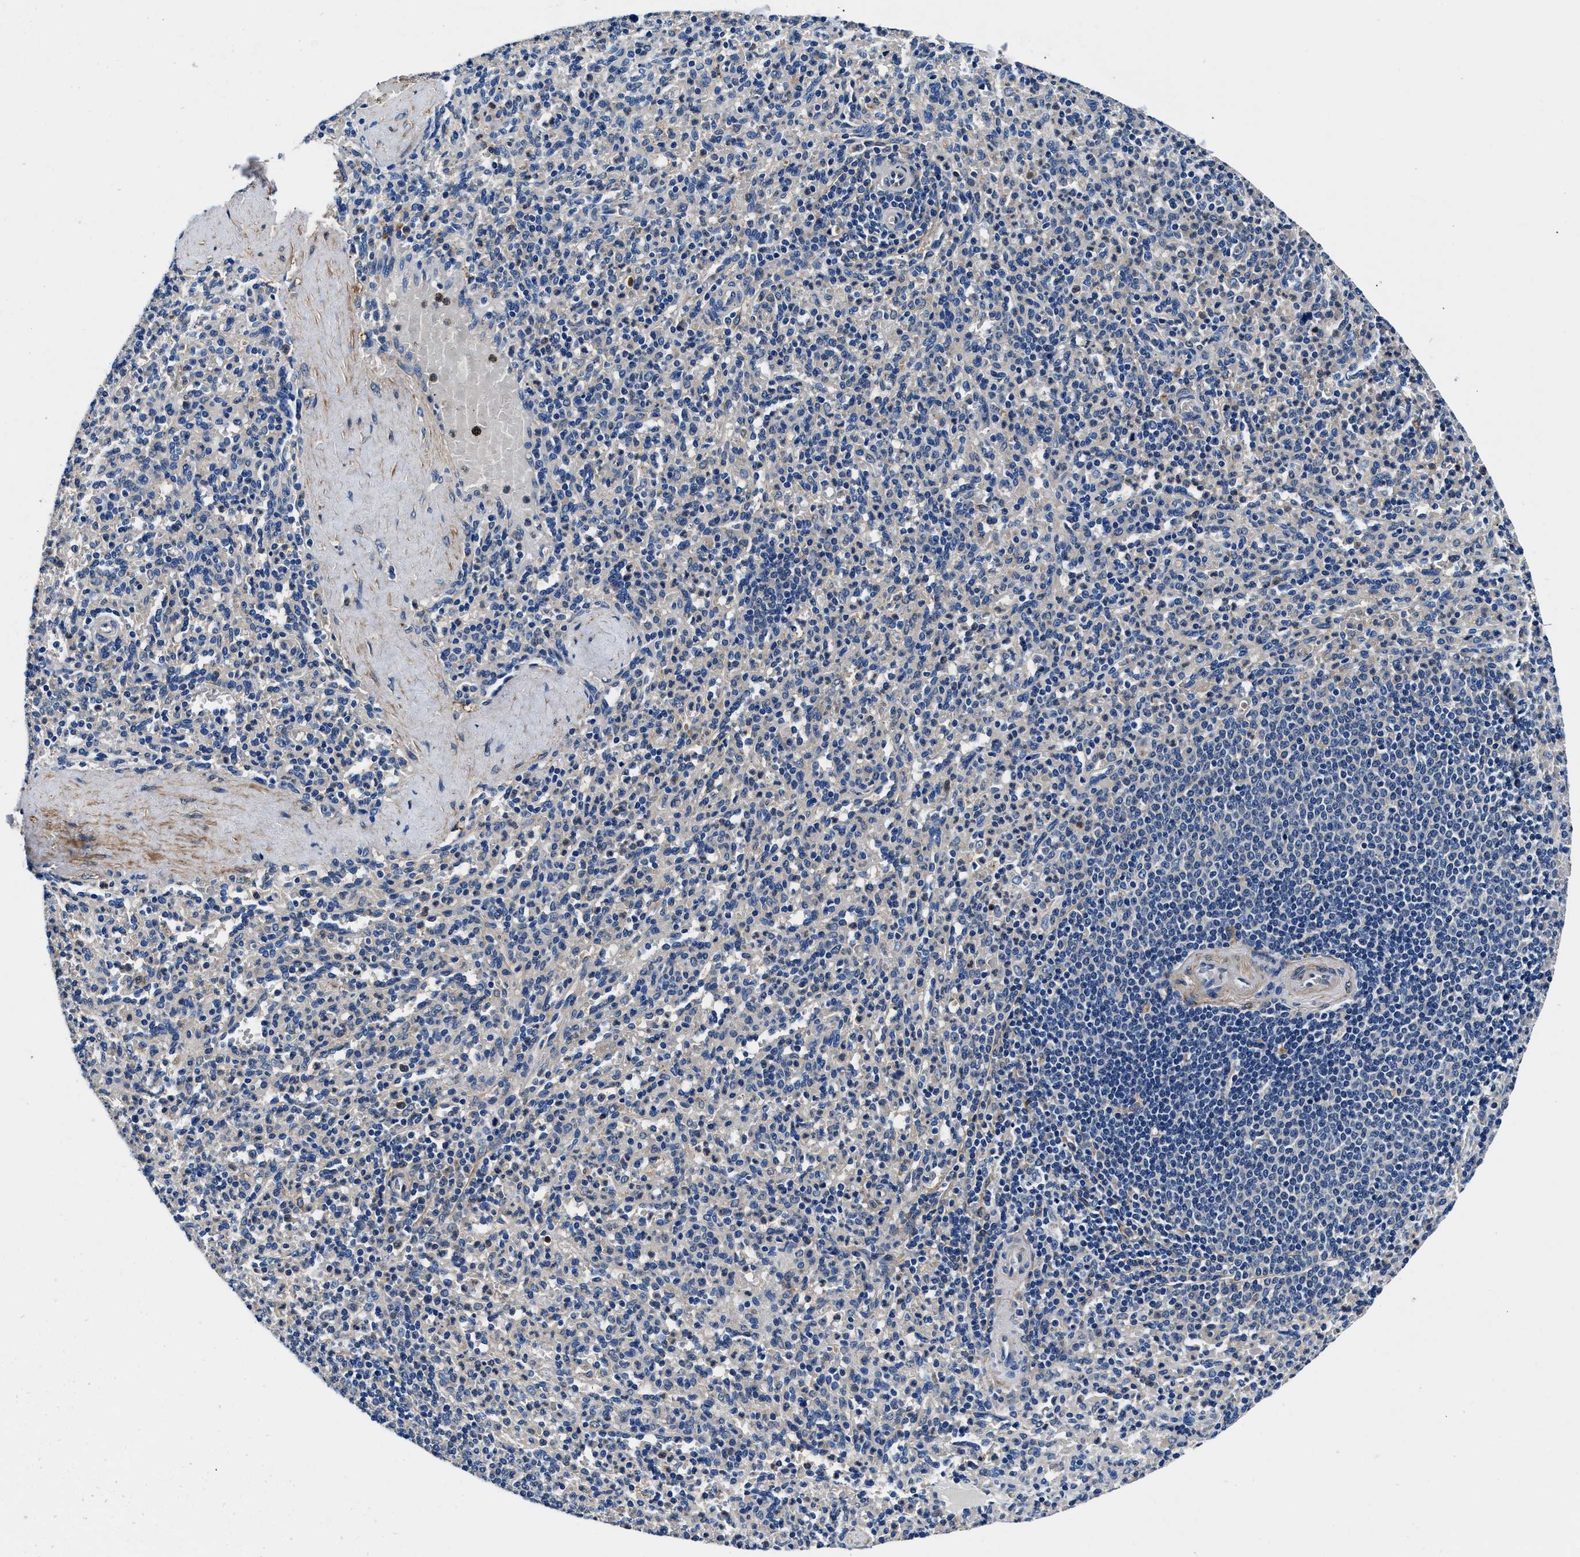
{"staining": {"intensity": "negative", "quantity": "none", "location": "none"}, "tissue": "spleen", "cell_type": "Cells in red pulp", "image_type": "normal", "snomed": [{"axis": "morphology", "description": "Normal tissue, NOS"}, {"axis": "topography", "description": "Spleen"}], "caption": "Immunohistochemistry of normal spleen reveals no positivity in cells in red pulp.", "gene": "NEU1", "patient": {"sex": "male", "age": 36}}